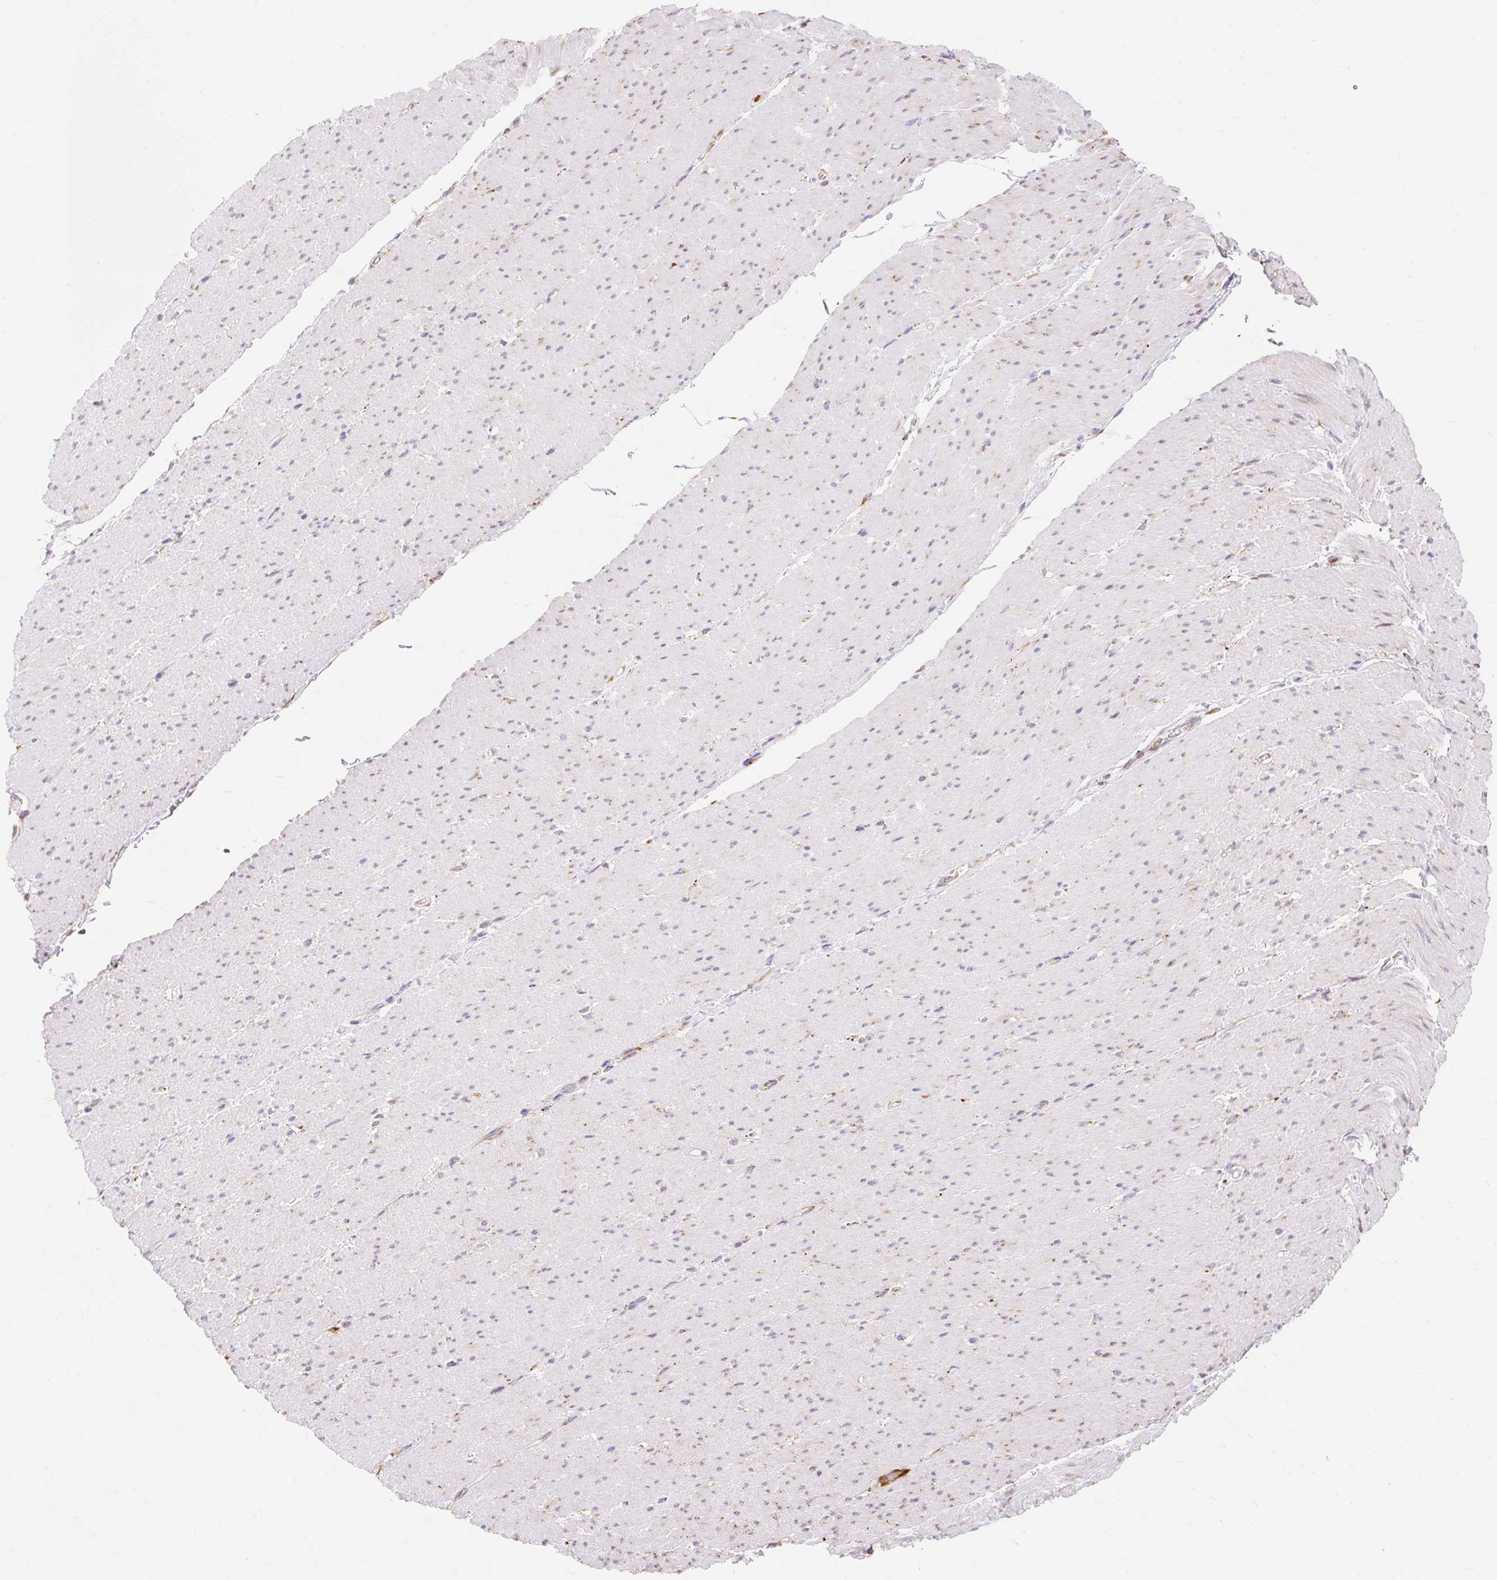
{"staining": {"intensity": "weak", "quantity": "25%-75%", "location": "cytoplasmic/membranous"}, "tissue": "smooth muscle", "cell_type": "Smooth muscle cells", "image_type": "normal", "snomed": [{"axis": "morphology", "description": "Normal tissue, NOS"}, {"axis": "topography", "description": "Smooth muscle"}, {"axis": "topography", "description": "Rectum"}], "caption": "A photomicrograph of smooth muscle stained for a protein reveals weak cytoplasmic/membranous brown staining in smooth muscle cells. (IHC, brightfield microscopy, high magnification).", "gene": "ENSG00000260836", "patient": {"sex": "male", "age": 53}}